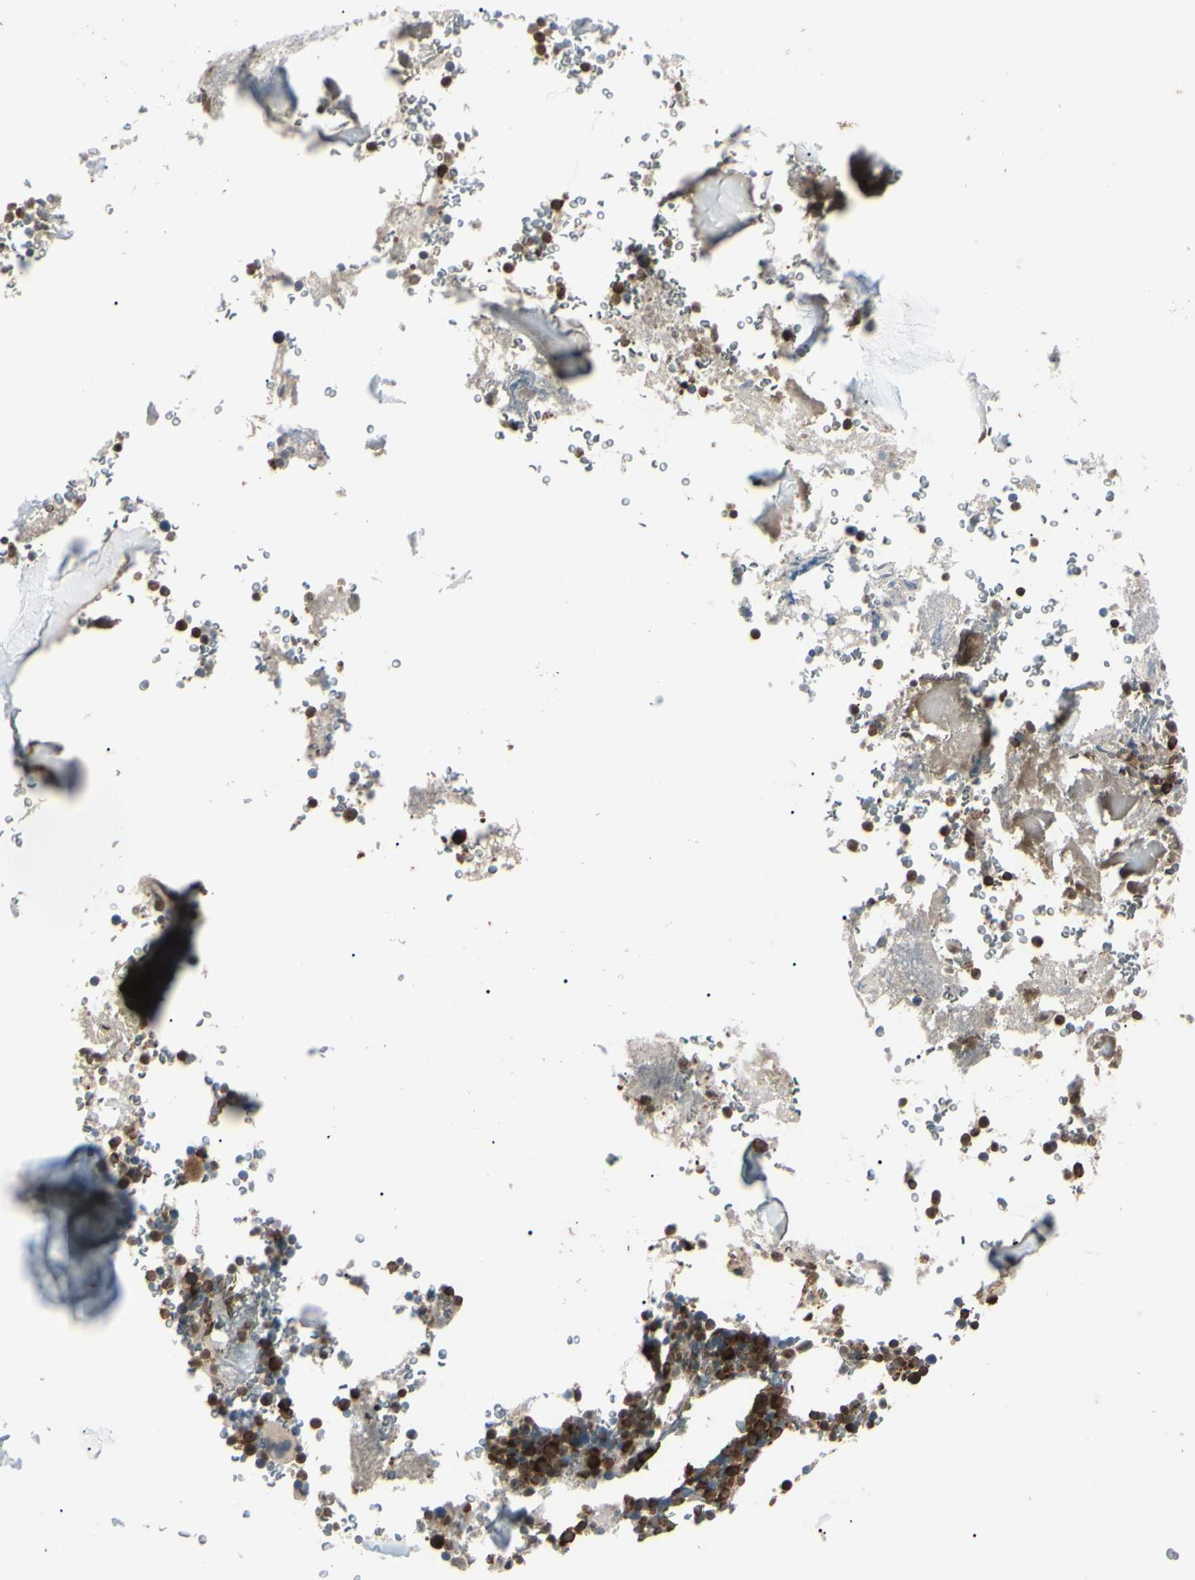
{"staining": {"intensity": "weak", "quantity": "<25%", "location": "cytoplasmic/membranous,nuclear"}, "tissue": "bone marrow", "cell_type": "Hematopoietic cells", "image_type": "normal", "snomed": [{"axis": "morphology", "description": "Normal tissue, NOS"}, {"axis": "topography", "description": "Bone marrow"}], "caption": "This is a micrograph of immunohistochemistry staining of normal bone marrow, which shows no staining in hematopoietic cells. The staining is performed using DAB brown chromogen with nuclei counter-stained in using hematoxylin.", "gene": "MAPRE1", "patient": {"sex": "male"}}